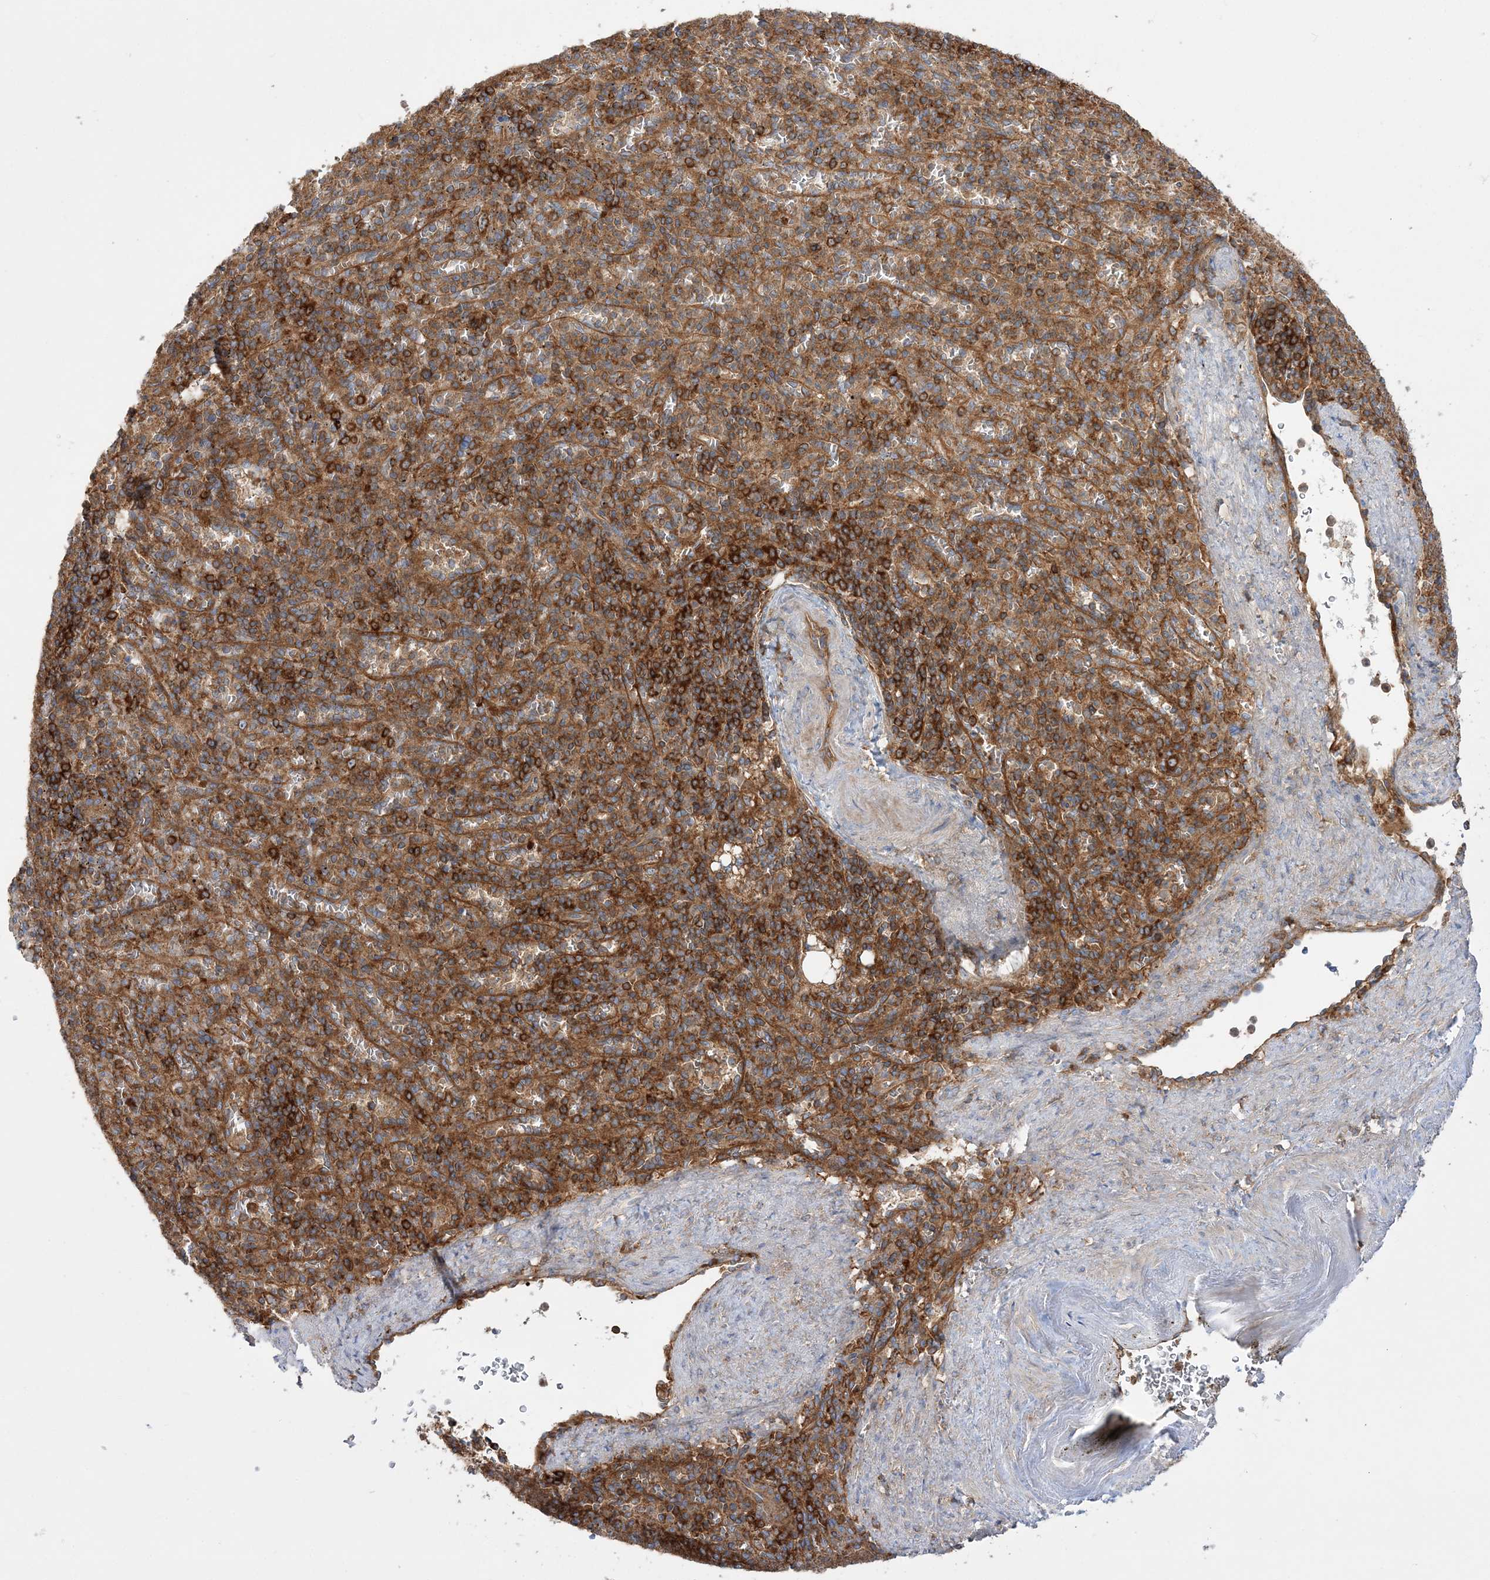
{"staining": {"intensity": "moderate", "quantity": "25%-75%", "location": "cytoplasmic/membranous"}, "tissue": "spleen", "cell_type": "Cells in red pulp", "image_type": "normal", "snomed": [{"axis": "morphology", "description": "Normal tissue, NOS"}, {"axis": "topography", "description": "Spleen"}], "caption": "Immunohistochemistry (IHC) histopathology image of unremarkable spleen: spleen stained using immunohistochemistry exhibits medium levels of moderate protein expression localized specifically in the cytoplasmic/membranous of cells in red pulp, appearing as a cytoplasmic/membranous brown color.", "gene": "TBC1D5", "patient": {"sex": "female", "age": 74}}